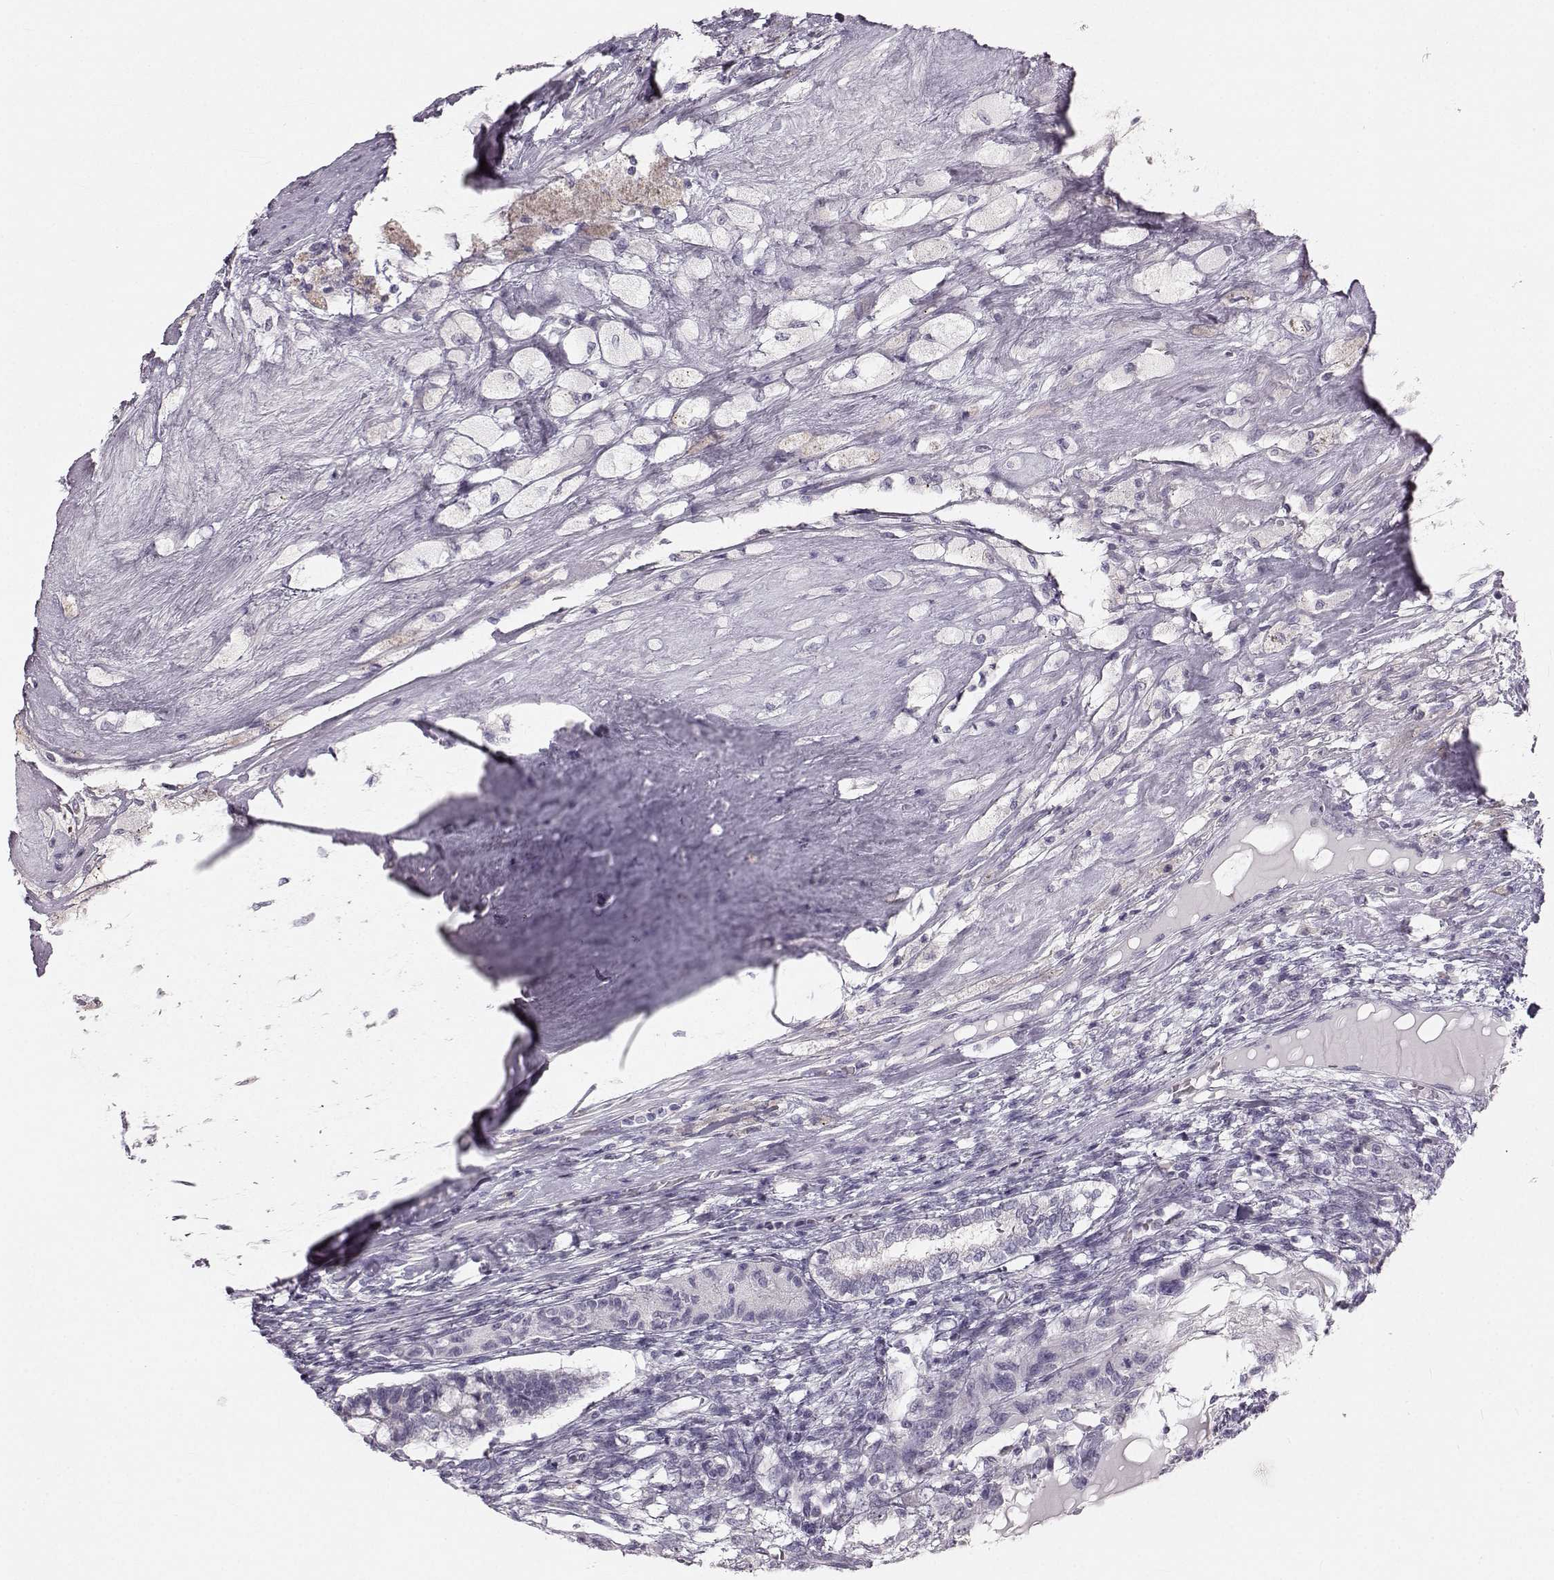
{"staining": {"intensity": "negative", "quantity": "none", "location": "none"}, "tissue": "testis cancer", "cell_type": "Tumor cells", "image_type": "cancer", "snomed": [{"axis": "morphology", "description": "Seminoma, NOS"}, {"axis": "morphology", "description": "Carcinoma, Embryonal, NOS"}, {"axis": "topography", "description": "Testis"}], "caption": "Immunohistochemical staining of human testis cancer (seminoma) shows no significant expression in tumor cells.", "gene": "OIP5", "patient": {"sex": "male", "age": 41}}